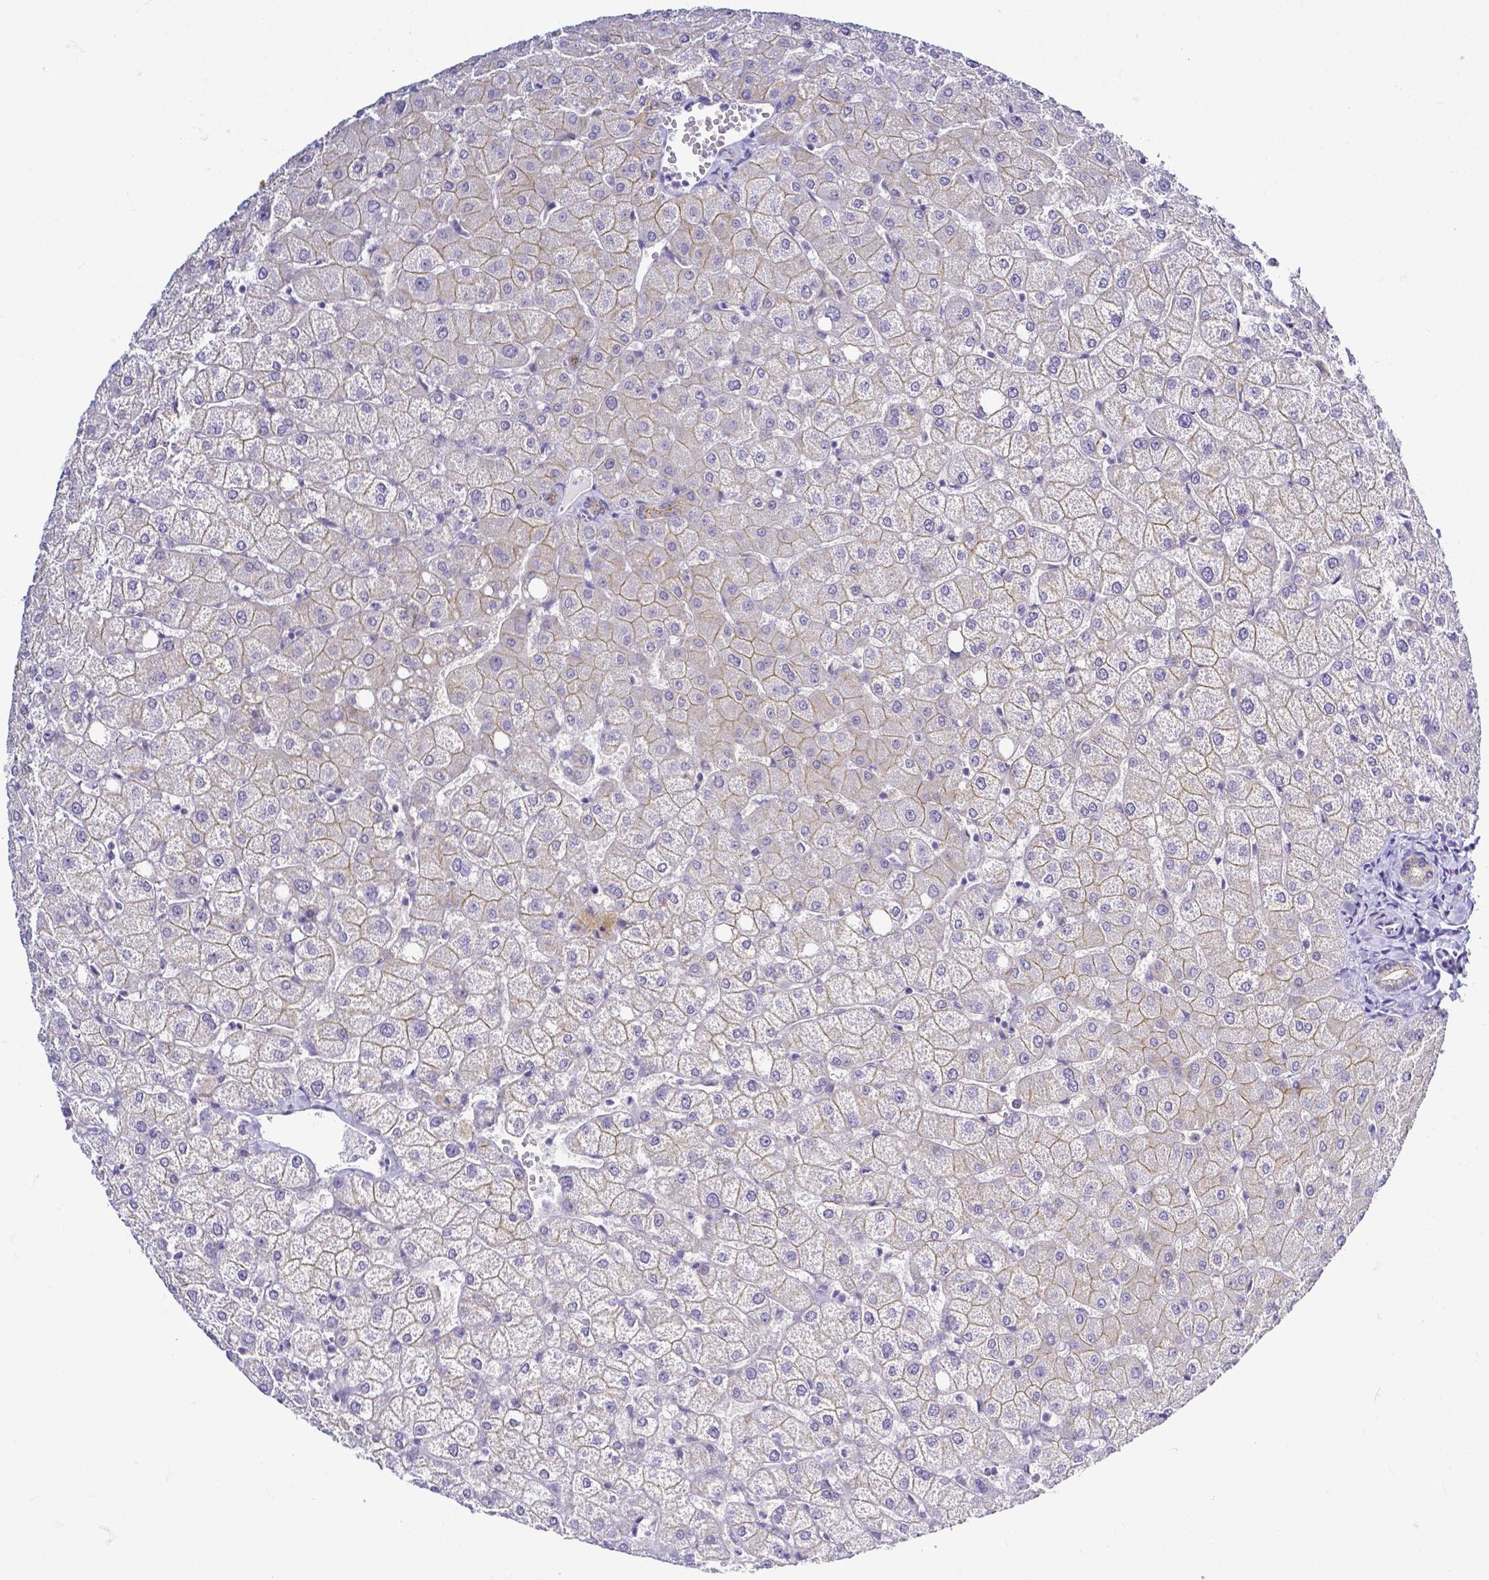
{"staining": {"intensity": "weak", "quantity": "<25%", "location": "cytoplasmic/membranous"}, "tissue": "liver", "cell_type": "Cholangiocytes", "image_type": "normal", "snomed": [{"axis": "morphology", "description": "Normal tissue, NOS"}, {"axis": "topography", "description": "Liver"}], "caption": "High magnification brightfield microscopy of benign liver stained with DAB (3,3'-diaminobenzidine) (brown) and counterstained with hematoxylin (blue): cholangiocytes show no significant expression.", "gene": "FAM83G", "patient": {"sex": "female", "age": 54}}